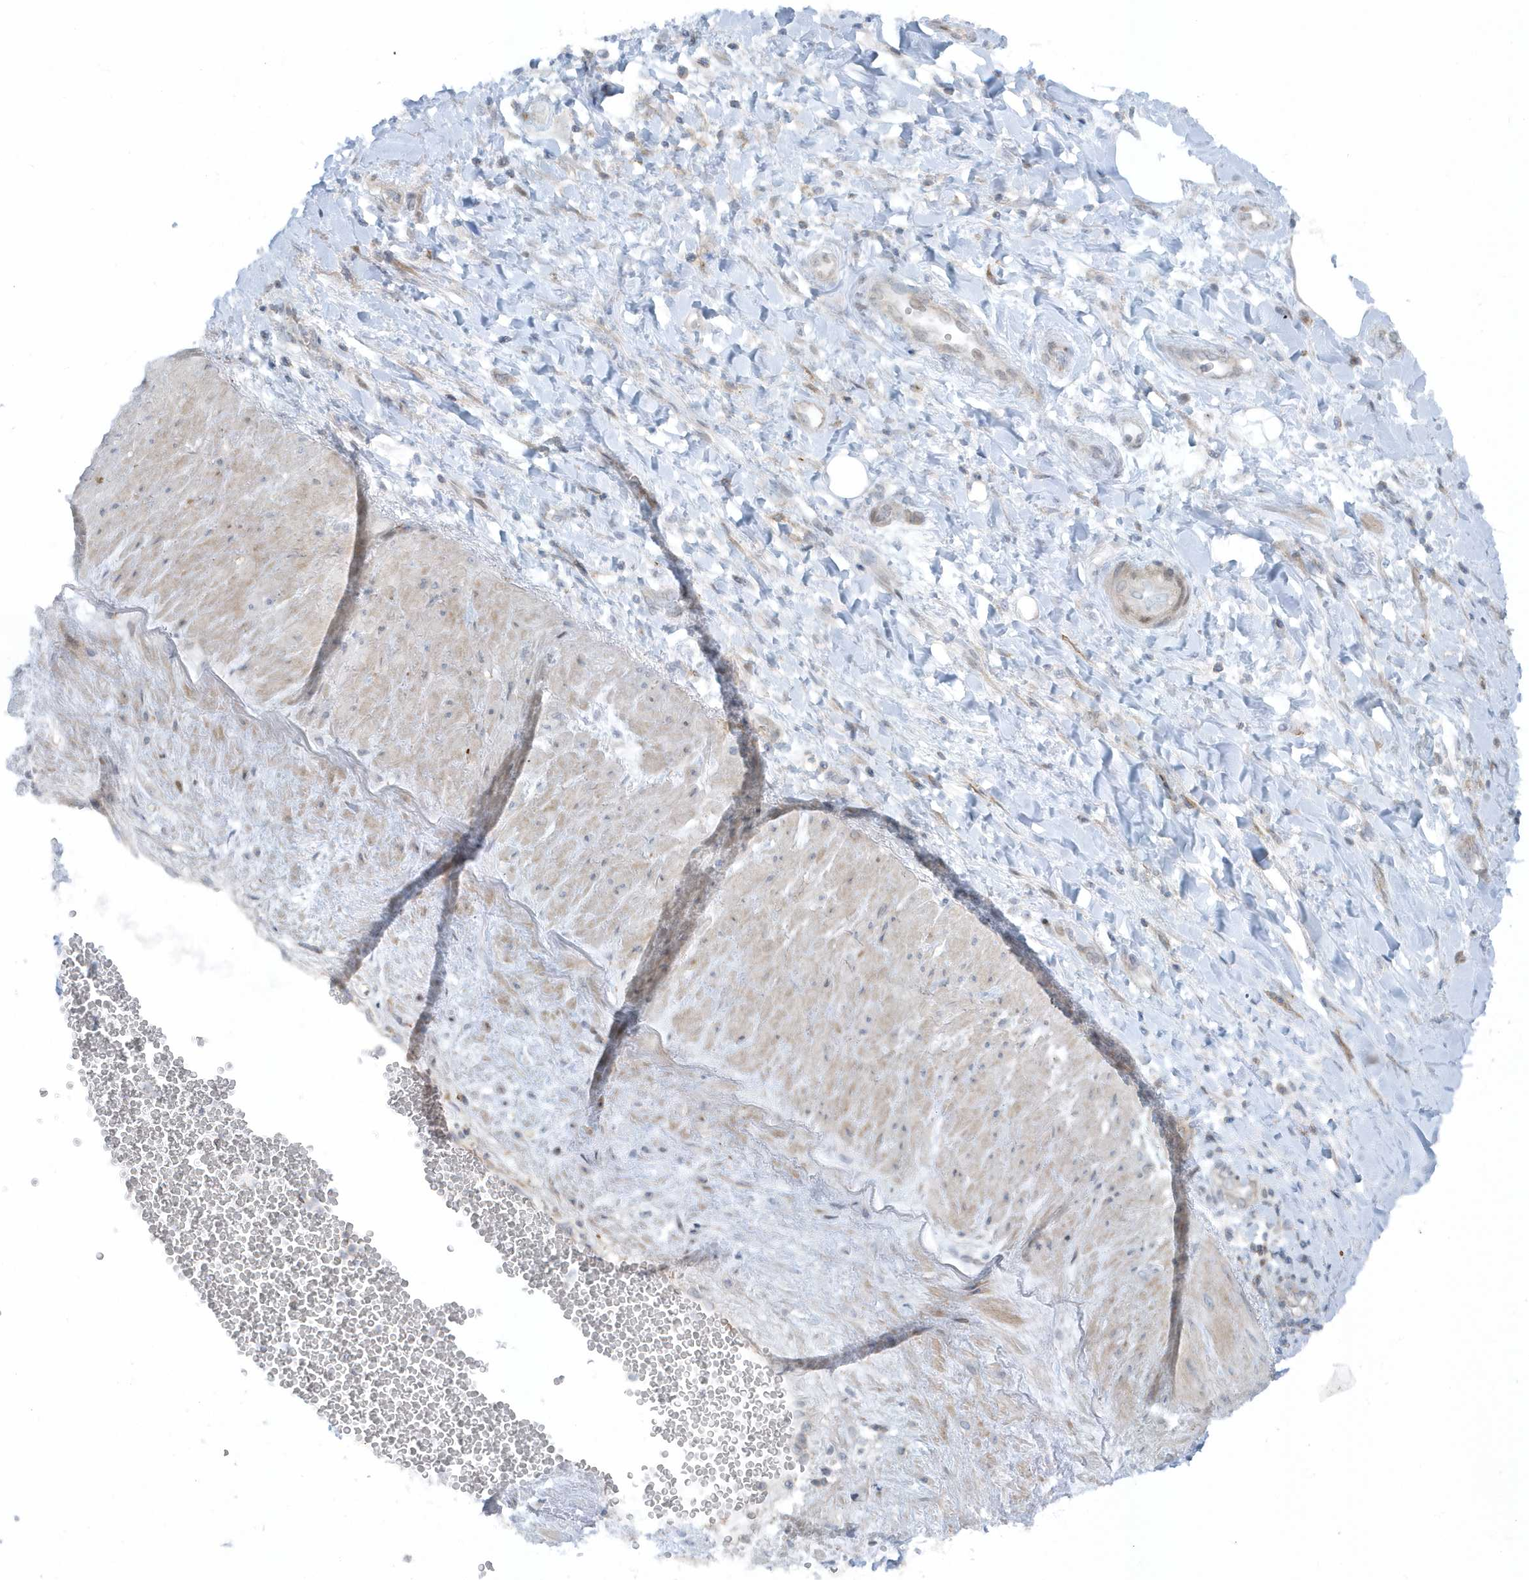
{"staining": {"intensity": "weak", "quantity": "25%-75%", "location": "cytoplasmic/membranous,nuclear"}, "tissue": "soft tissue", "cell_type": "Chondrocytes", "image_type": "normal", "snomed": [{"axis": "morphology", "description": "Normal tissue, NOS"}, {"axis": "morphology", "description": "Adenocarcinoma, NOS"}, {"axis": "topography", "description": "Pancreas"}, {"axis": "topography", "description": "Peripheral nerve tissue"}], "caption": "Soft tissue stained with DAB immunohistochemistry exhibits low levels of weak cytoplasmic/membranous,nuclear staining in about 25%-75% of chondrocytes.", "gene": "CACNB2", "patient": {"sex": "male", "age": 59}}